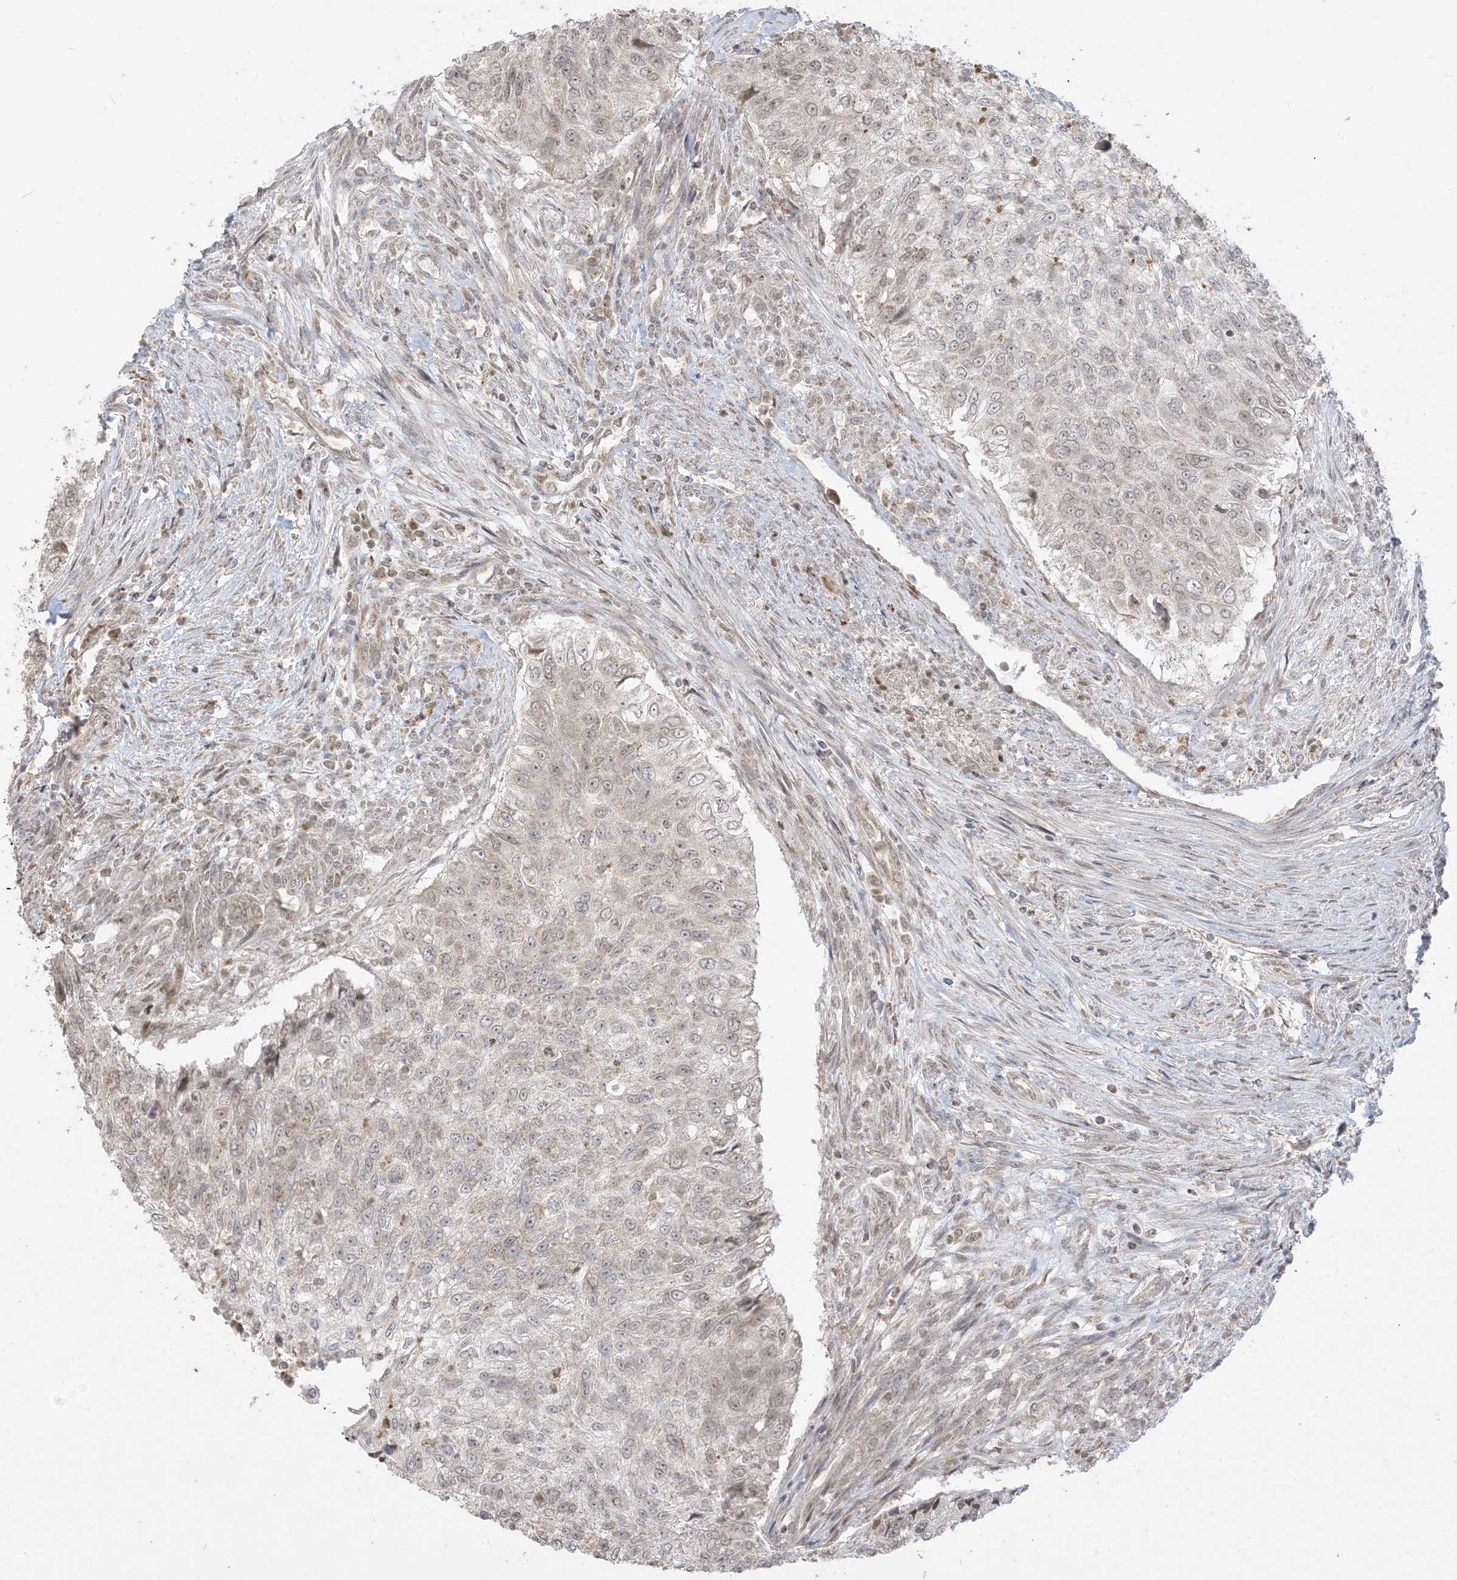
{"staining": {"intensity": "weak", "quantity": "25%-75%", "location": "cytoplasmic/membranous"}, "tissue": "urothelial cancer", "cell_type": "Tumor cells", "image_type": "cancer", "snomed": [{"axis": "morphology", "description": "Urothelial carcinoma, High grade"}, {"axis": "topography", "description": "Urinary bladder"}], "caption": "Tumor cells display low levels of weak cytoplasmic/membranous positivity in approximately 25%-75% of cells in high-grade urothelial carcinoma.", "gene": "KANSL3", "patient": {"sex": "female", "age": 60}}